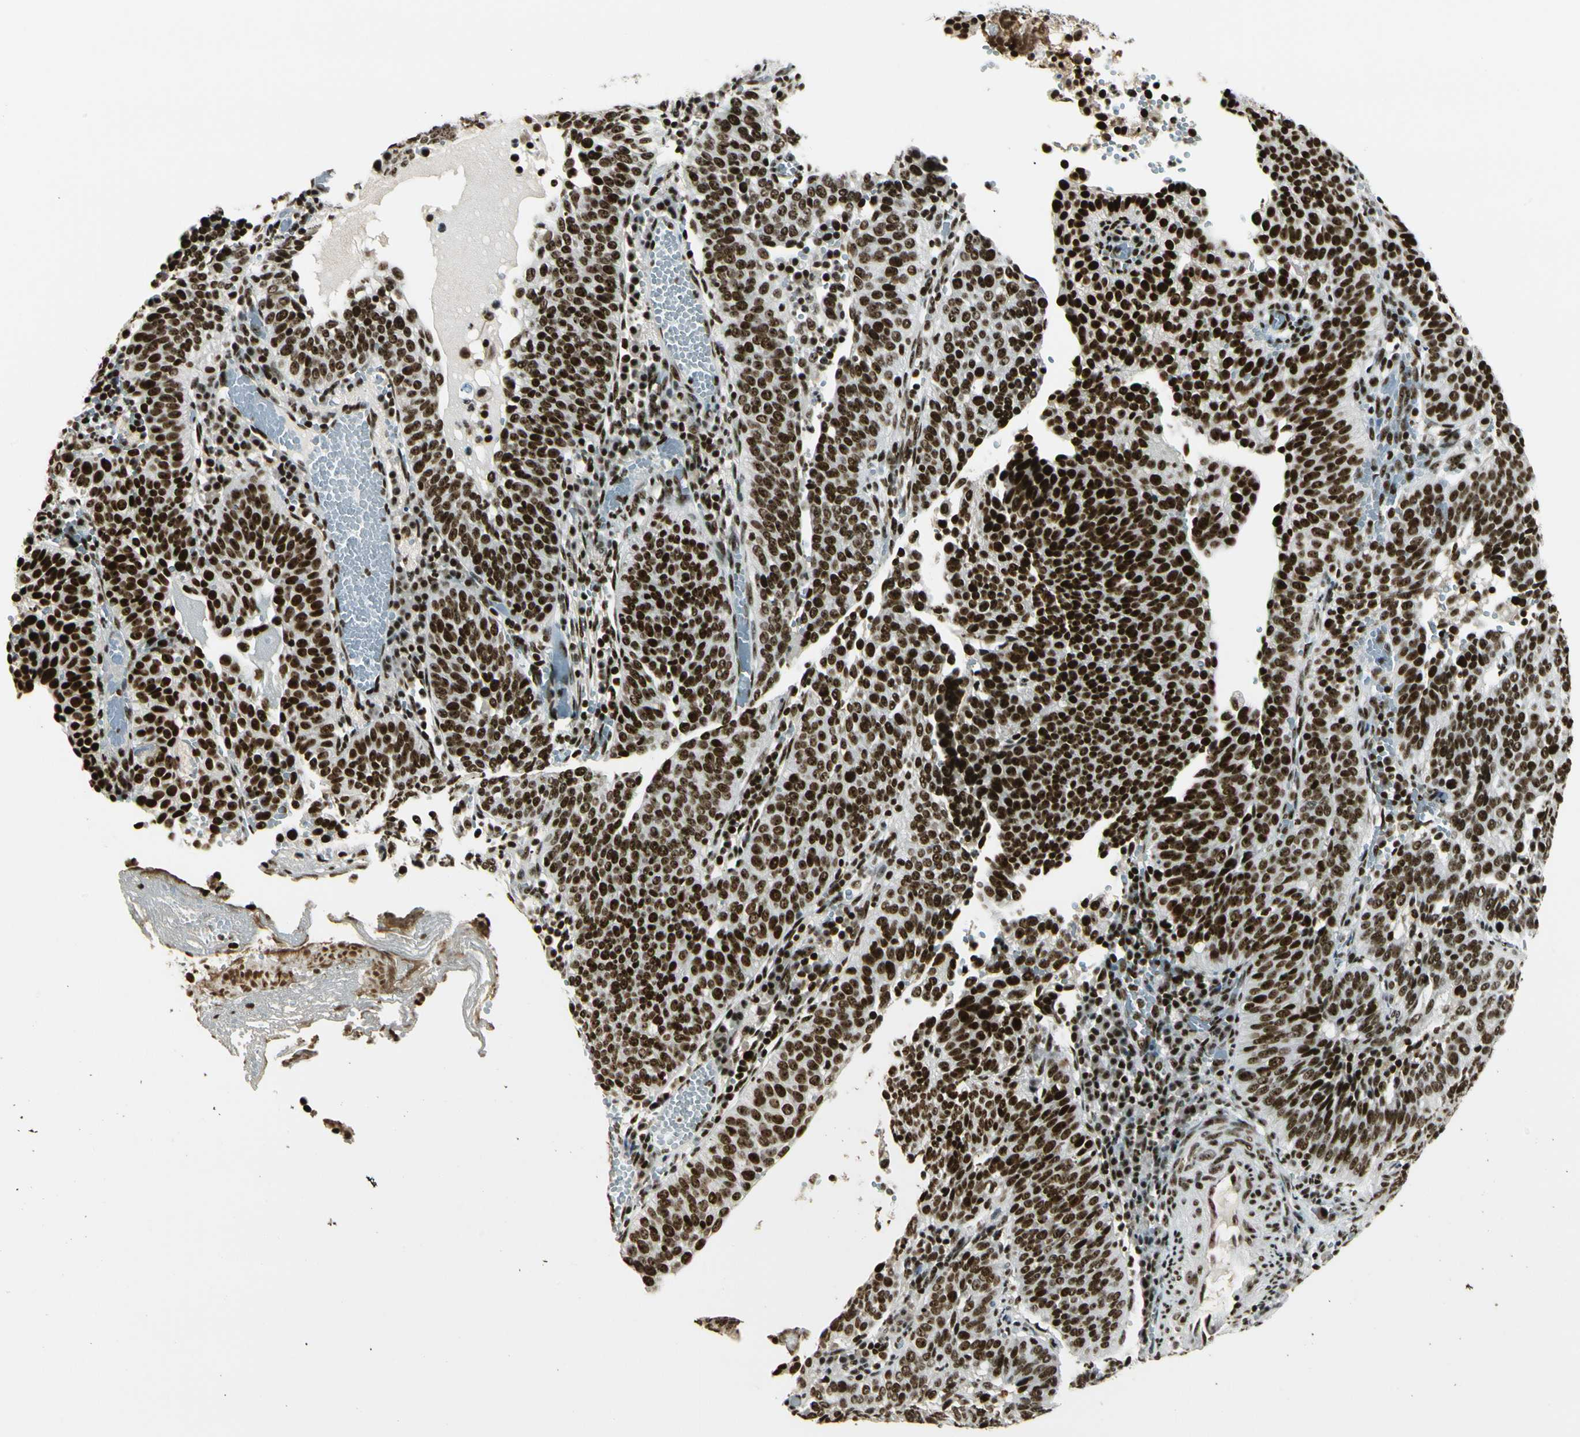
{"staining": {"intensity": "strong", "quantity": ">75%", "location": "nuclear"}, "tissue": "cervical cancer", "cell_type": "Tumor cells", "image_type": "cancer", "snomed": [{"axis": "morphology", "description": "Squamous cell carcinoma, NOS"}, {"axis": "topography", "description": "Cervix"}], "caption": "Strong nuclear protein expression is seen in approximately >75% of tumor cells in cervical cancer.", "gene": "UBTF", "patient": {"sex": "female", "age": 39}}